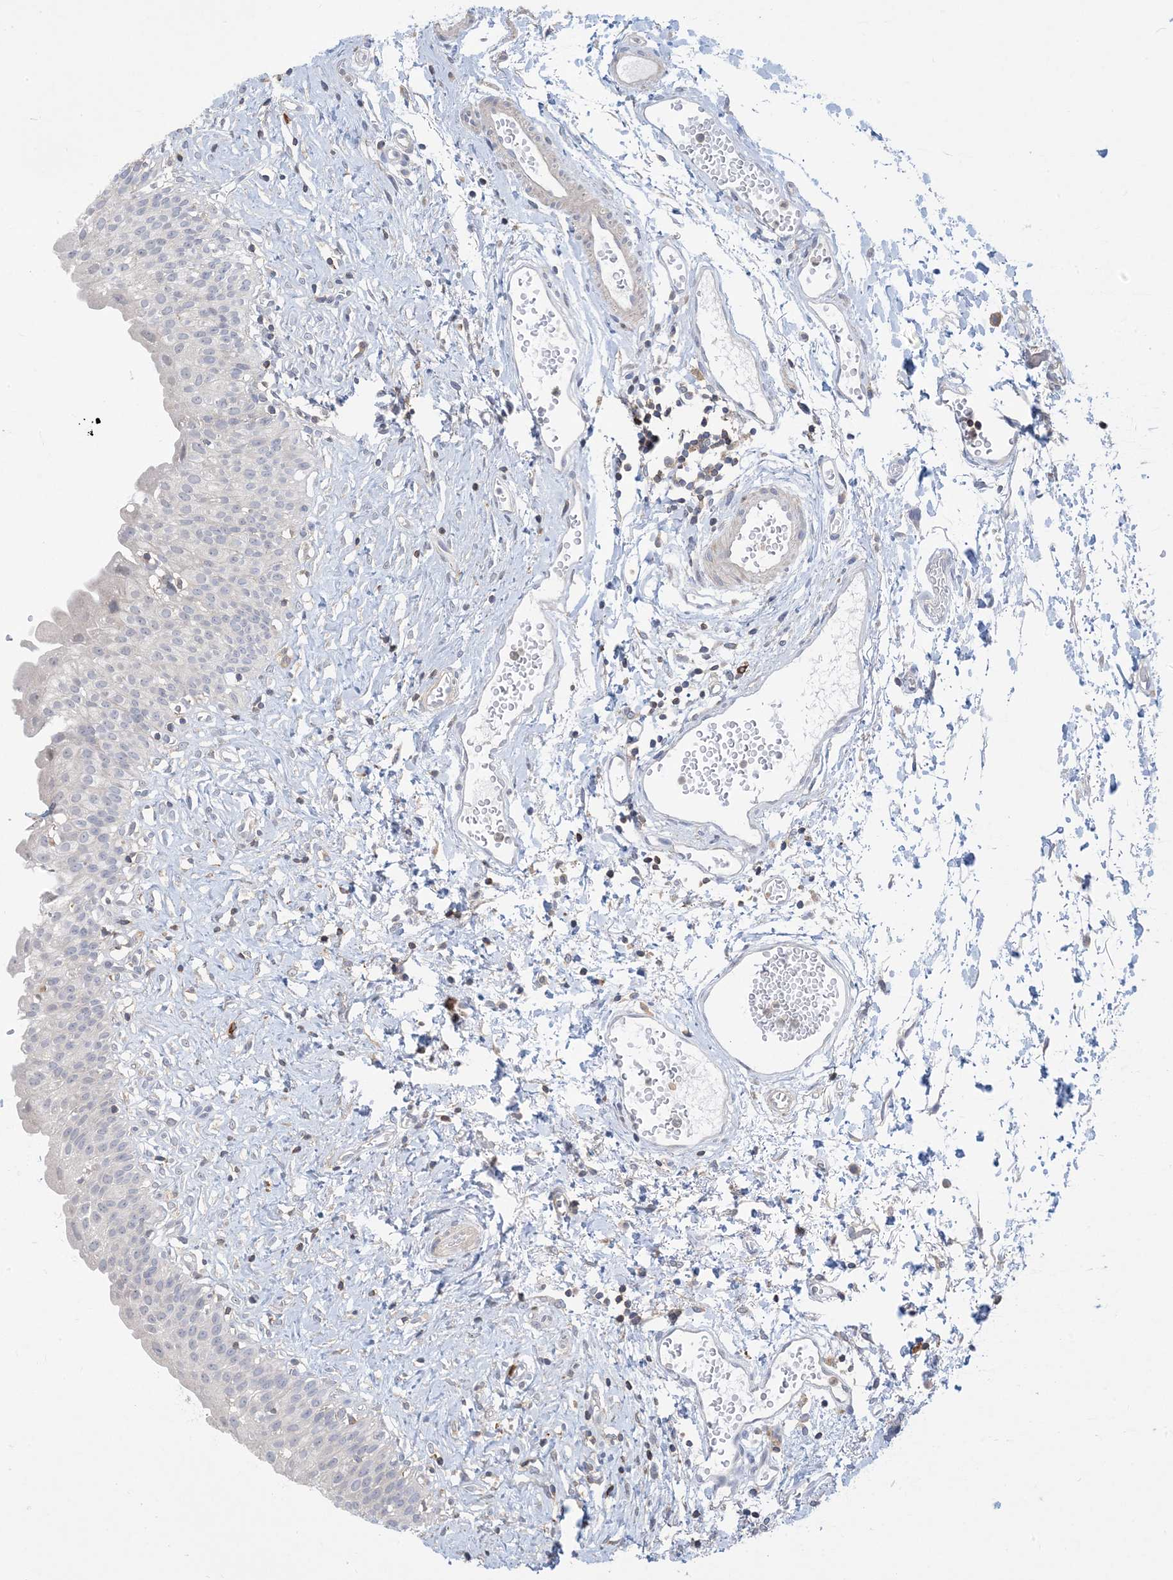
{"staining": {"intensity": "negative", "quantity": "none", "location": "none"}, "tissue": "urinary bladder", "cell_type": "Urothelial cells", "image_type": "normal", "snomed": [{"axis": "morphology", "description": "Normal tissue, NOS"}, {"axis": "topography", "description": "Urinary bladder"}], "caption": "Protein analysis of unremarkable urinary bladder shows no significant expression in urothelial cells.", "gene": "AOC1", "patient": {"sex": "male", "age": 51}}